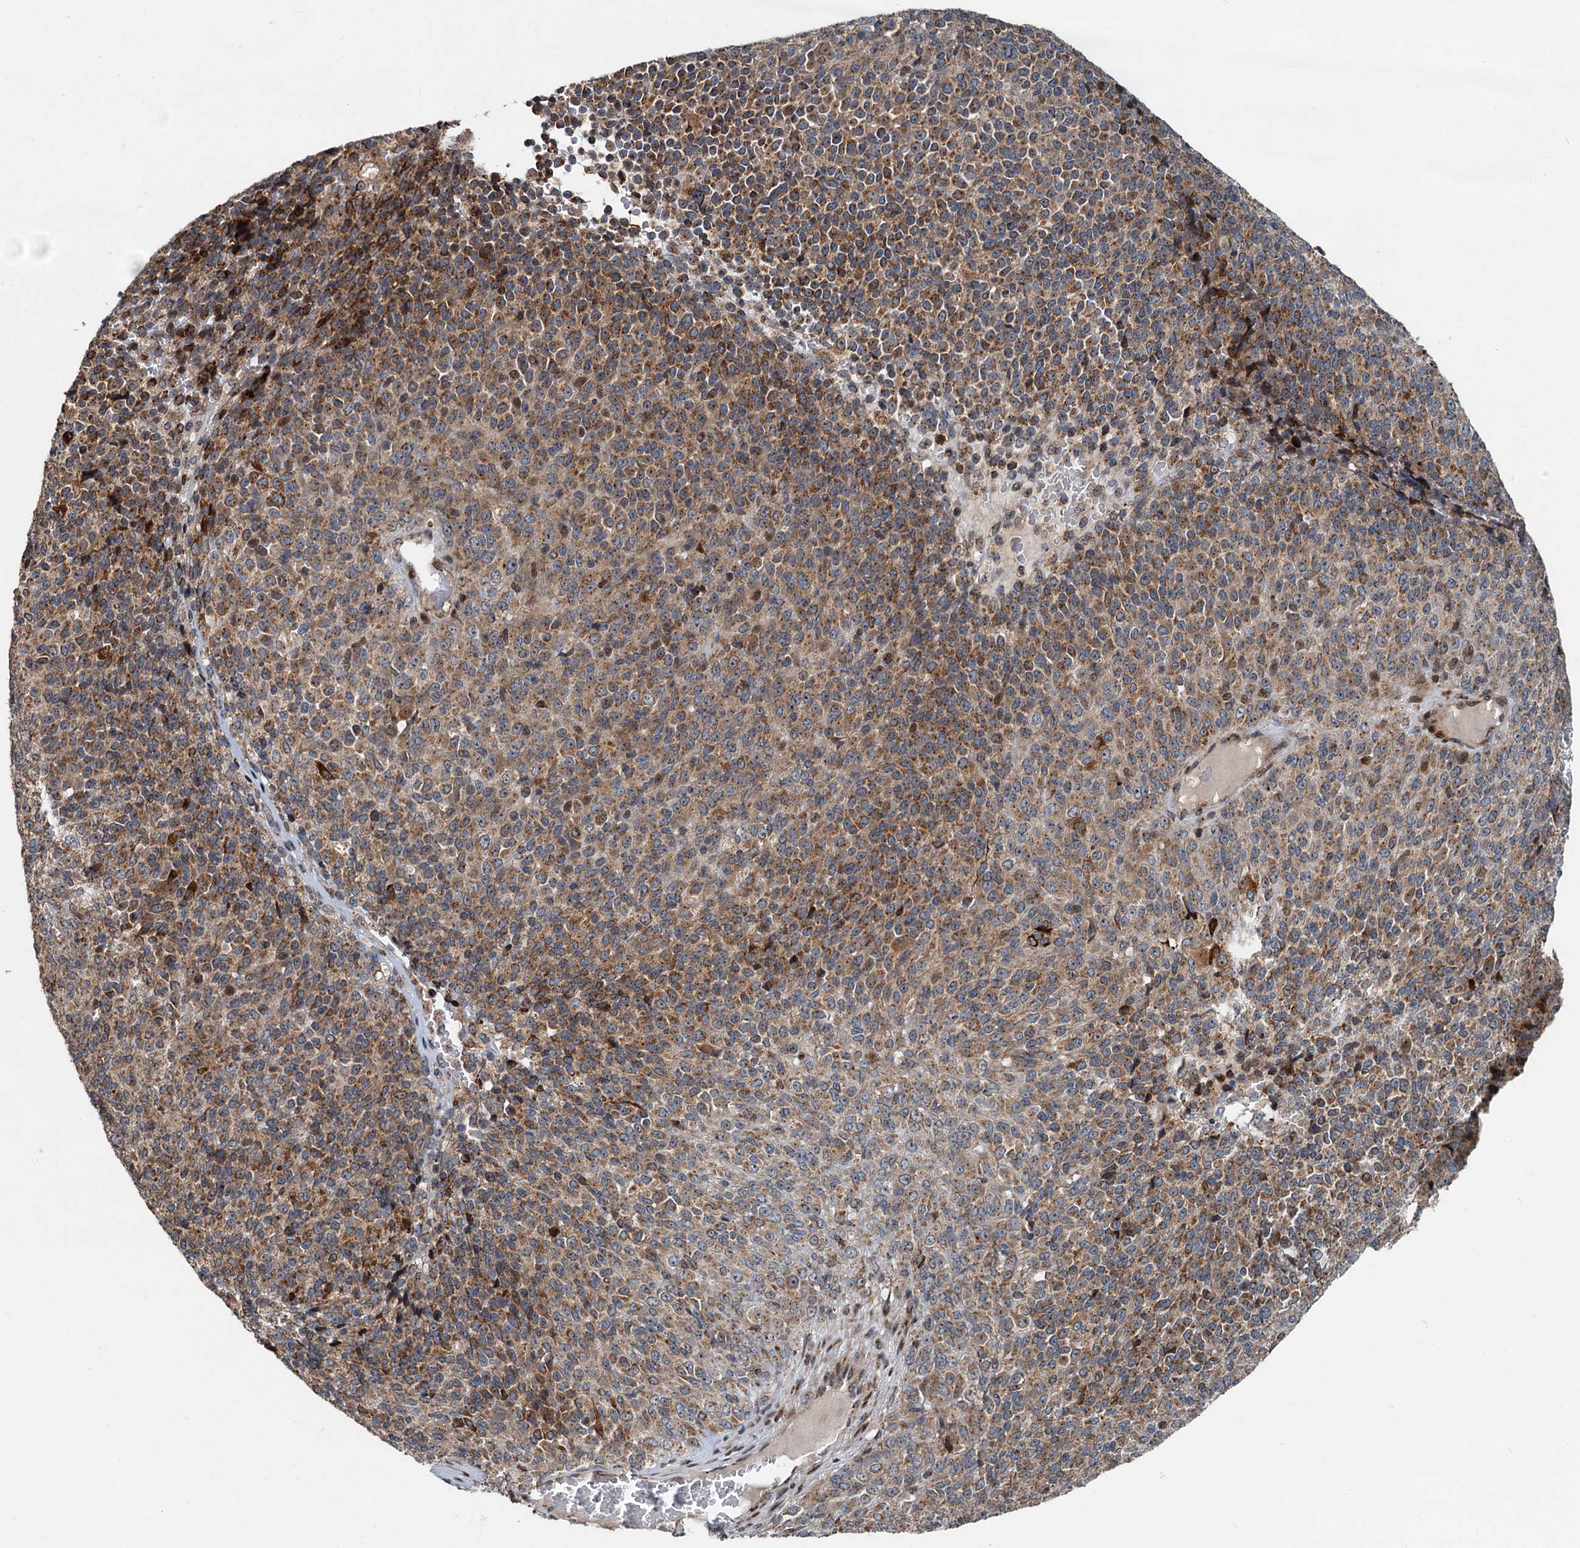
{"staining": {"intensity": "moderate", "quantity": ">75%", "location": "cytoplasmic/membranous"}, "tissue": "melanoma", "cell_type": "Tumor cells", "image_type": "cancer", "snomed": [{"axis": "morphology", "description": "Malignant melanoma, Metastatic site"}, {"axis": "topography", "description": "Brain"}], "caption": "Moderate cytoplasmic/membranous expression for a protein is appreciated in about >75% of tumor cells of melanoma using IHC.", "gene": "CEP68", "patient": {"sex": "female", "age": 56}}